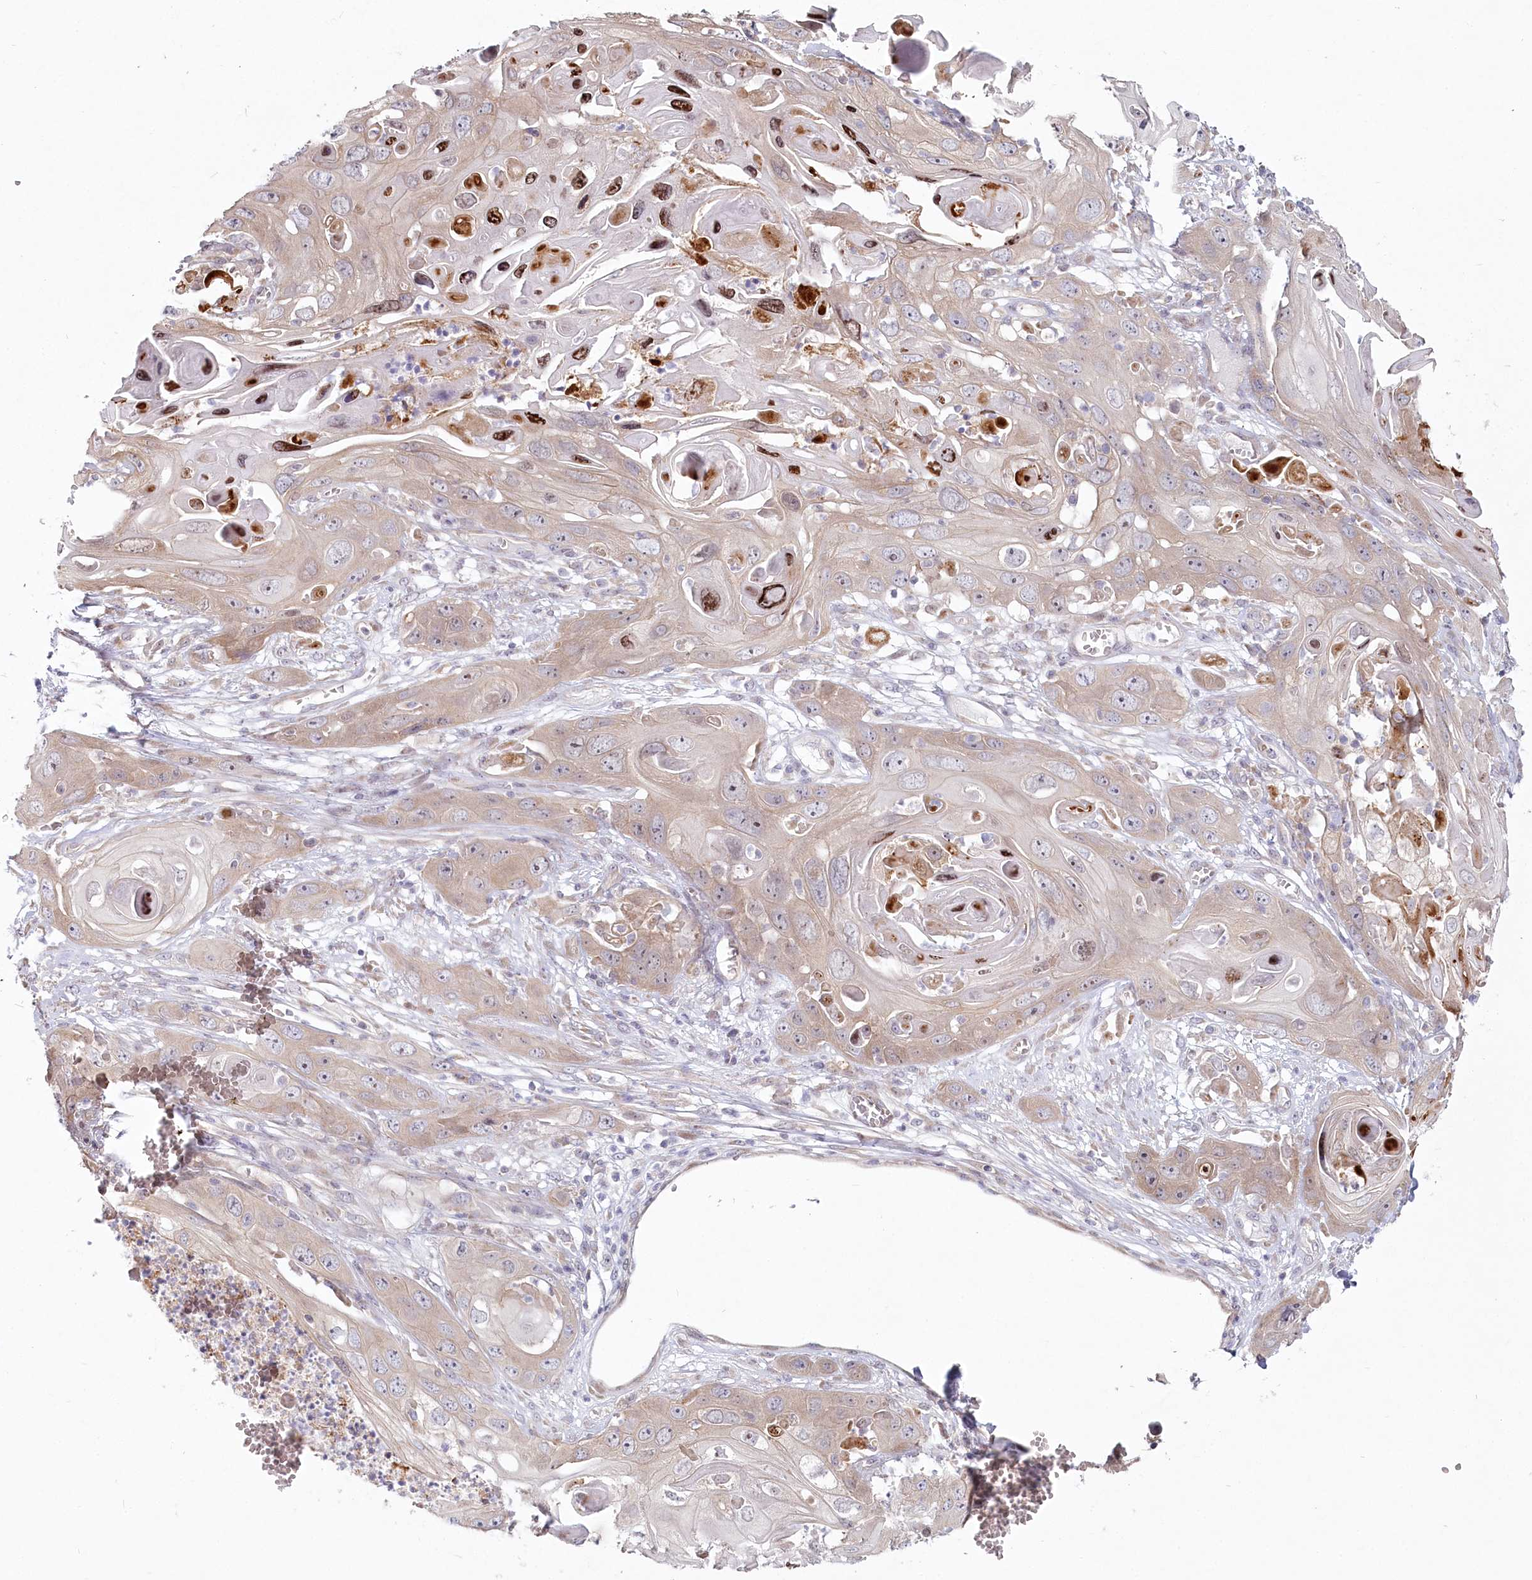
{"staining": {"intensity": "moderate", "quantity": "<25%", "location": "nuclear"}, "tissue": "skin cancer", "cell_type": "Tumor cells", "image_type": "cancer", "snomed": [{"axis": "morphology", "description": "Squamous cell carcinoma, NOS"}, {"axis": "topography", "description": "Skin"}], "caption": "Immunohistochemical staining of skin squamous cell carcinoma shows low levels of moderate nuclear protein expression in approximately <25% of tumor cells. (DAB IHC with brightfield microscopy, high magnification).", "gene": "SPINK13", "patient": {"sex": "male", "age": 55}}